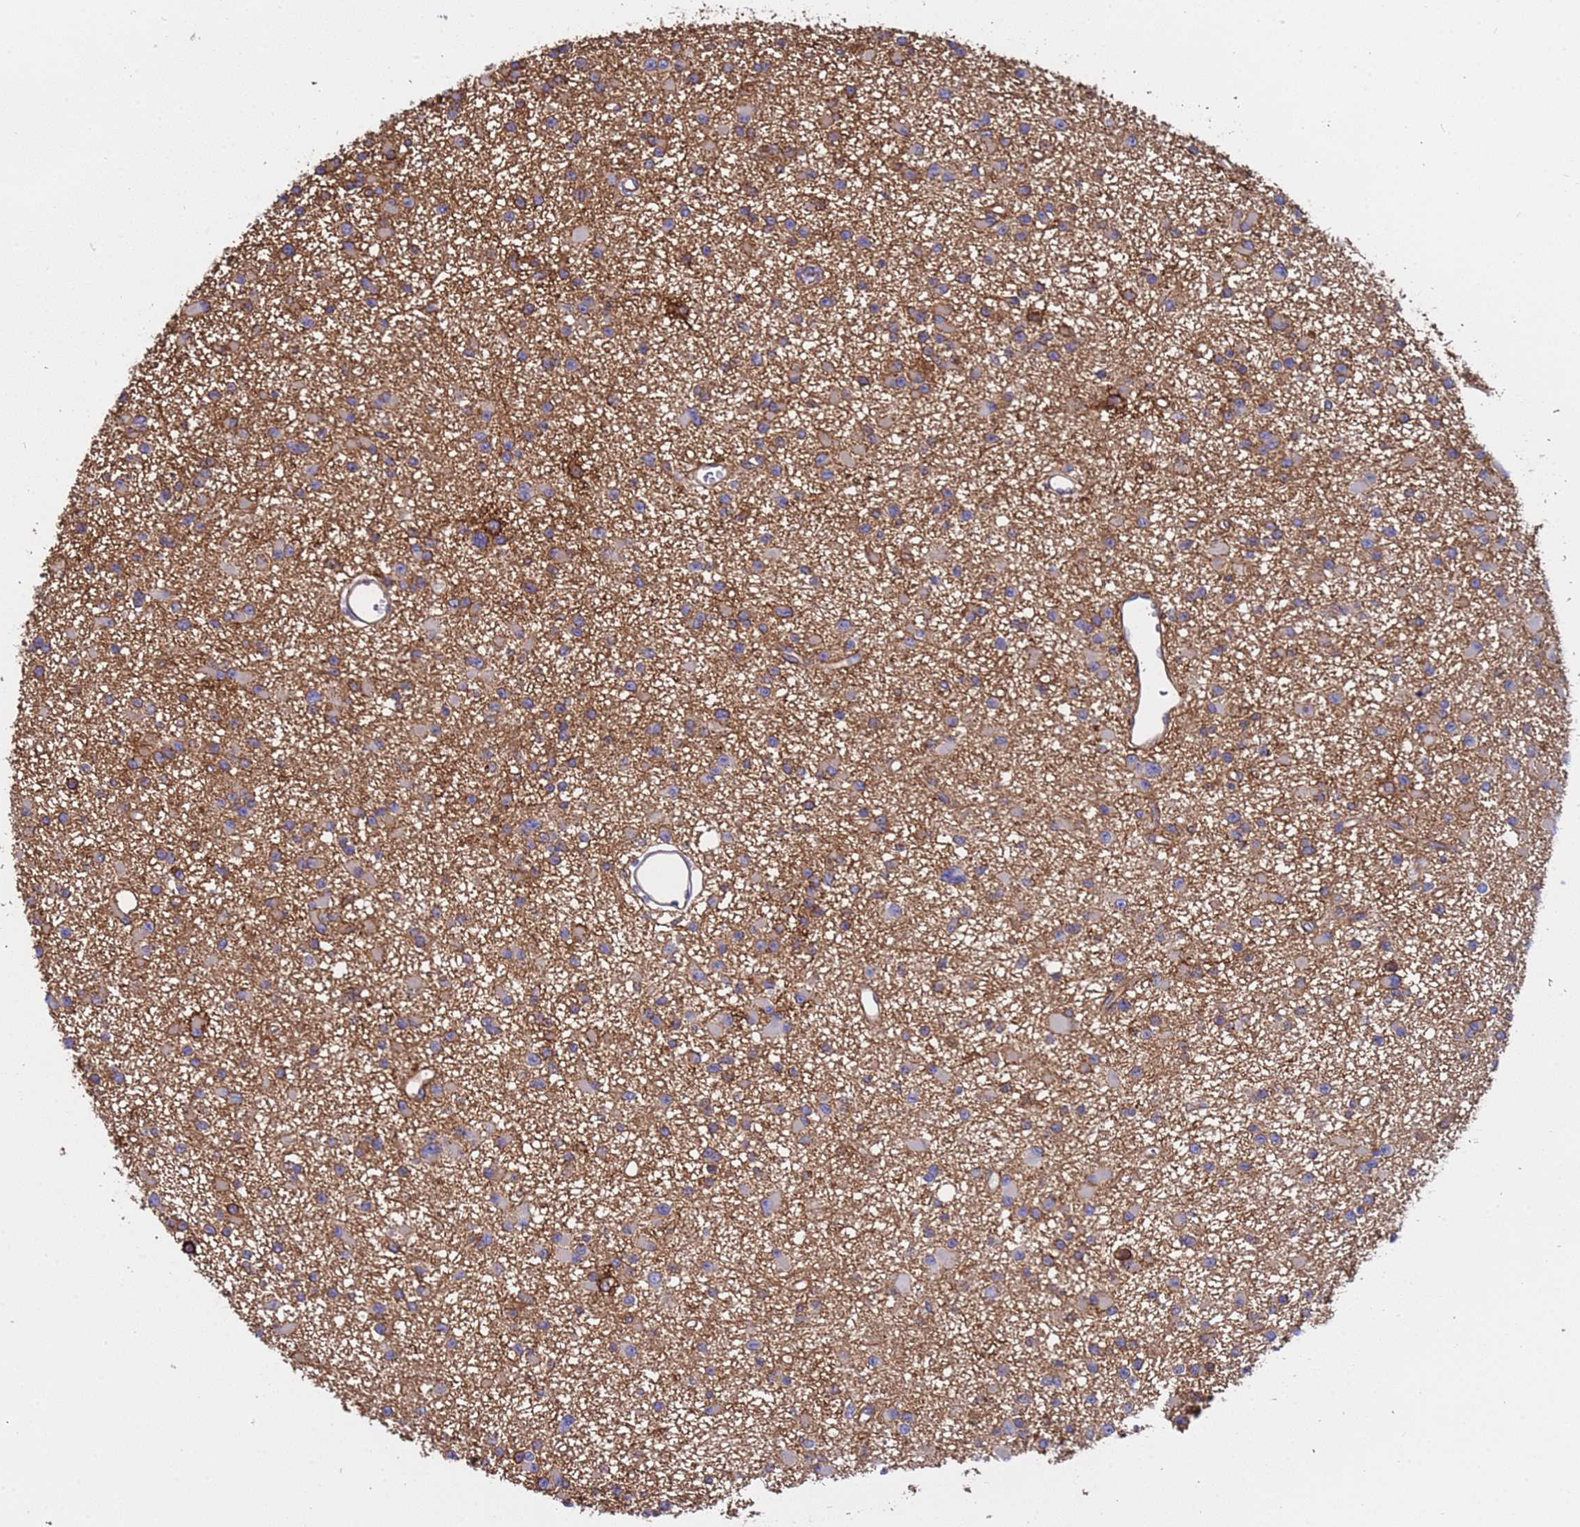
{"staining": {"intensity": "weak", "quantity": "25%-75%", "location": "cytoplasmic/membranous"}, "tissue": "glioma", "cell_type": "Tumor cells", "image_type": "cancer", "snomed": [{"axis": "morphology", "description": "Glioma, malignant, Low grade"}, {"axis": "topography", "description": "Brain"}], "caption": "Immunohistochemical staining of malignant glioma (low-grade) shows weak cytoplasmic/membranous protein expression in about 25%-75% of tumor cells.", "gene": "ZNF248", "patient": {"sex": "female", "age": 22}}